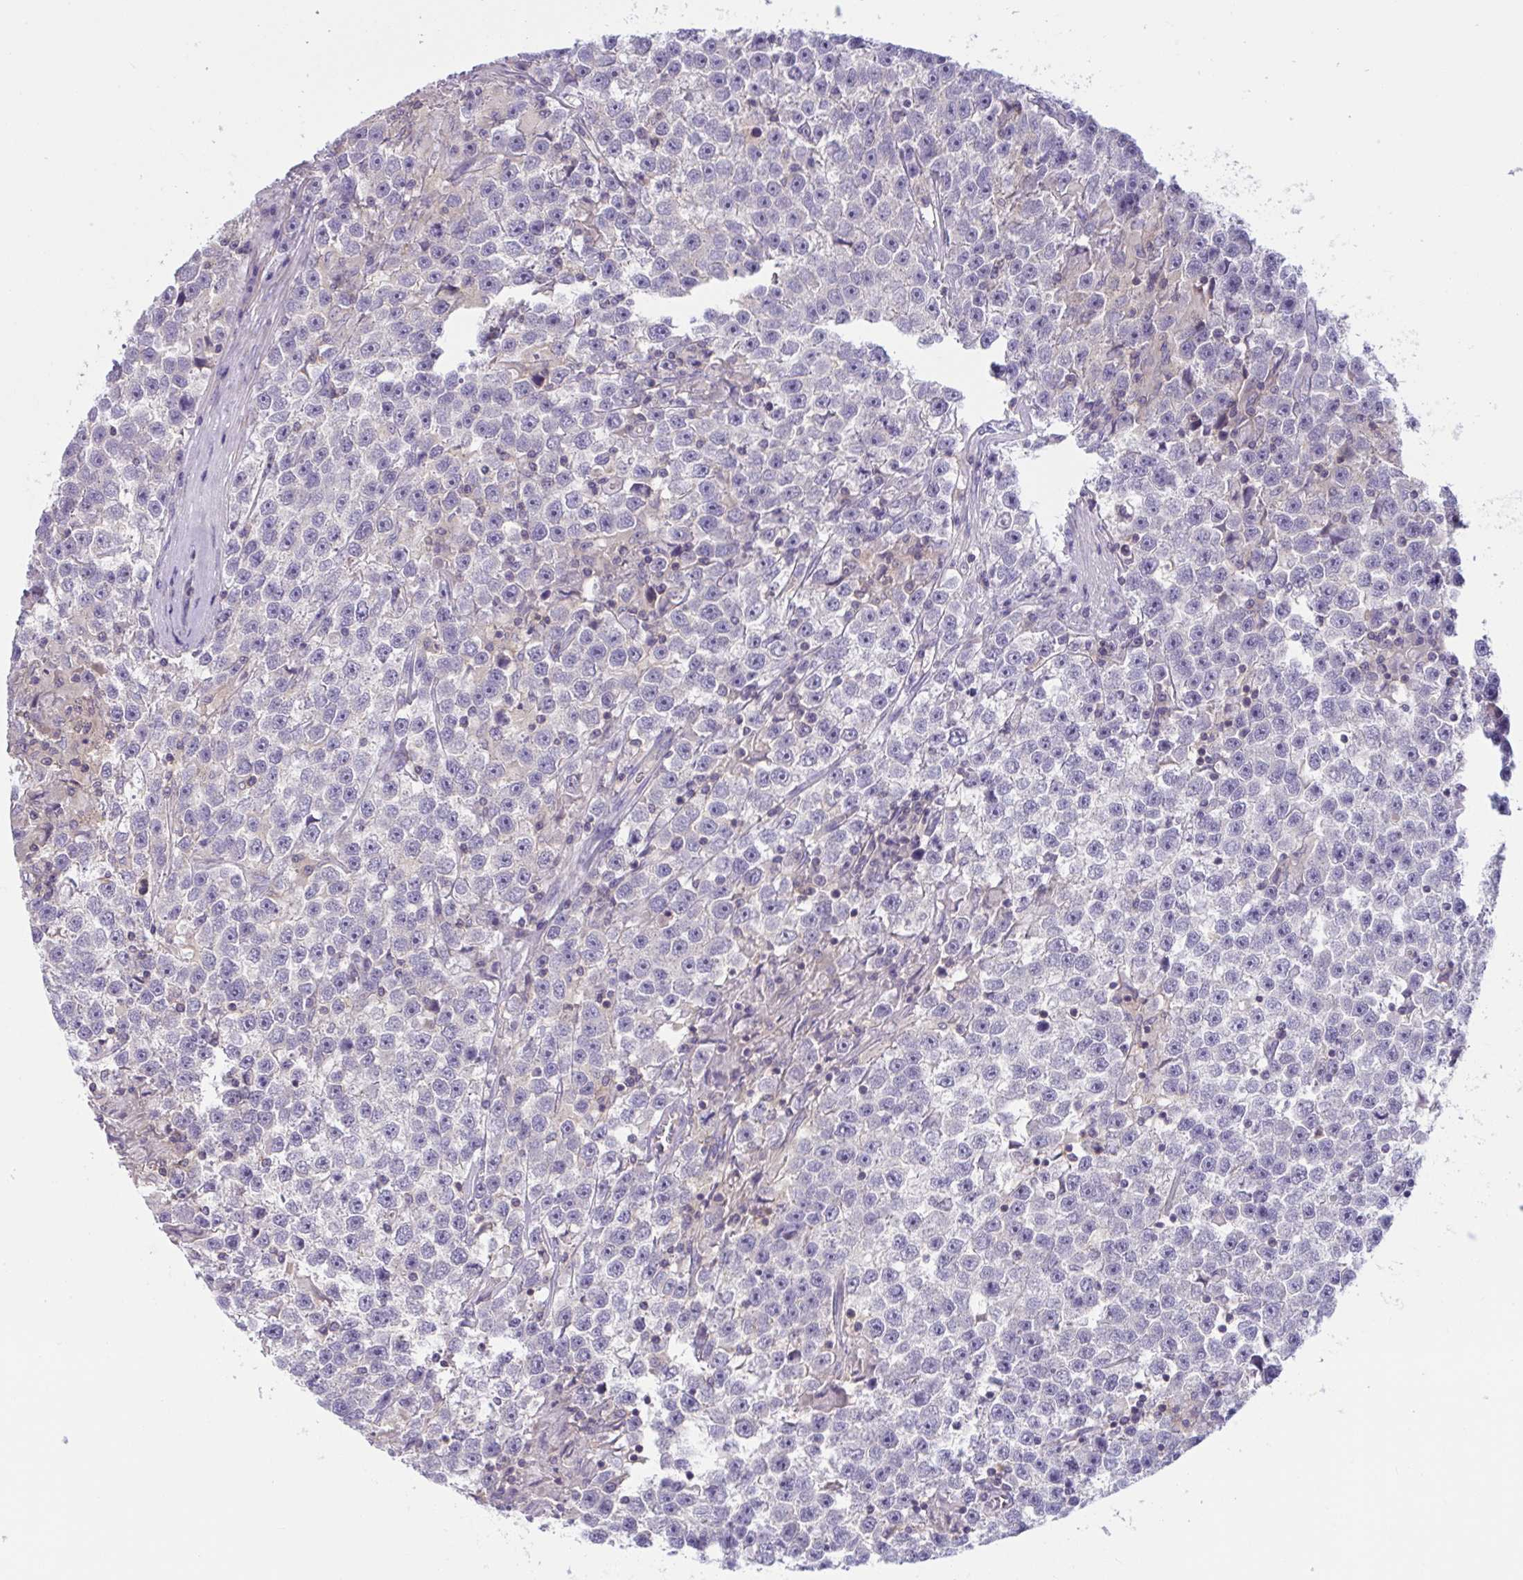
{"staining": {"intensity": "negative", "quantity": "none", "location": "none"}, "tissue": "testis cancer", "cell_type": "Tumor cells", "image_type": "cancer", "snomed": [{"axis": "morphology", "description": "Seminoma, NOS"}, {"axis": "topography", "description": "Testis"}], "caption": "This is an immunohistochemistry image of testis cancer (seminoma). There is no staining in tumor cells.", "gene": "WNT9B", "patient": {"sex": "male", "age": 31}}